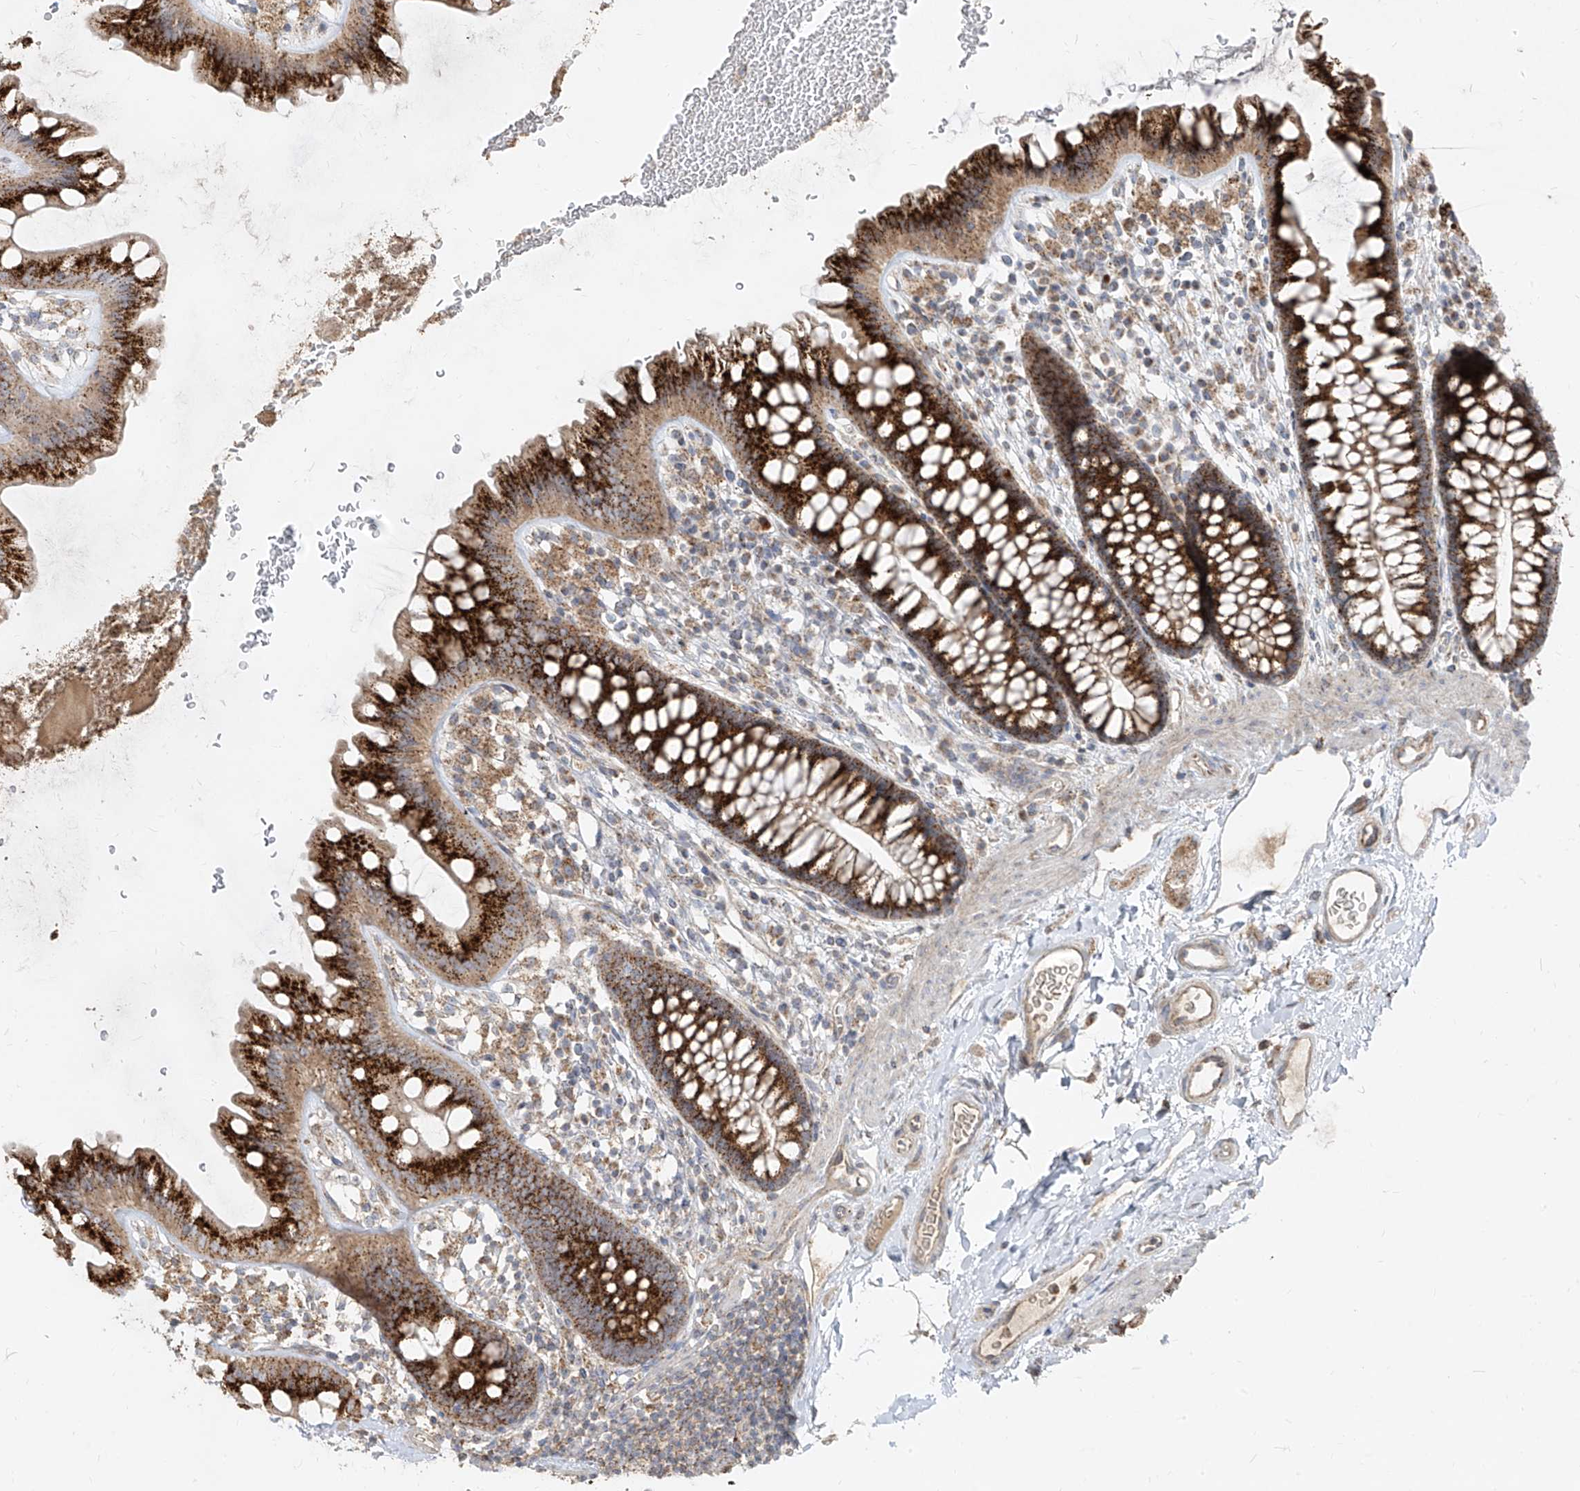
{"staining": {"intensity": "weak", "quantity": ">75%", "location": "cytoplasmic/membranous"}, "tissue": "colon", "cell_type": "Endothelial cells", "image_type": "normal", "snomed": [{"axis": "morphology", "description": "Normal tissue, NOS"}, {"axis": "topography", "description": "Colon"}], "caption": "Human colon stained for a protein (brown) demonstrates weak cytoplasmic/membranous positive positivity in about >75% of endothelial cells.", "gene": "ABCD3", "patient": {"sex": "female", "age": 62}}